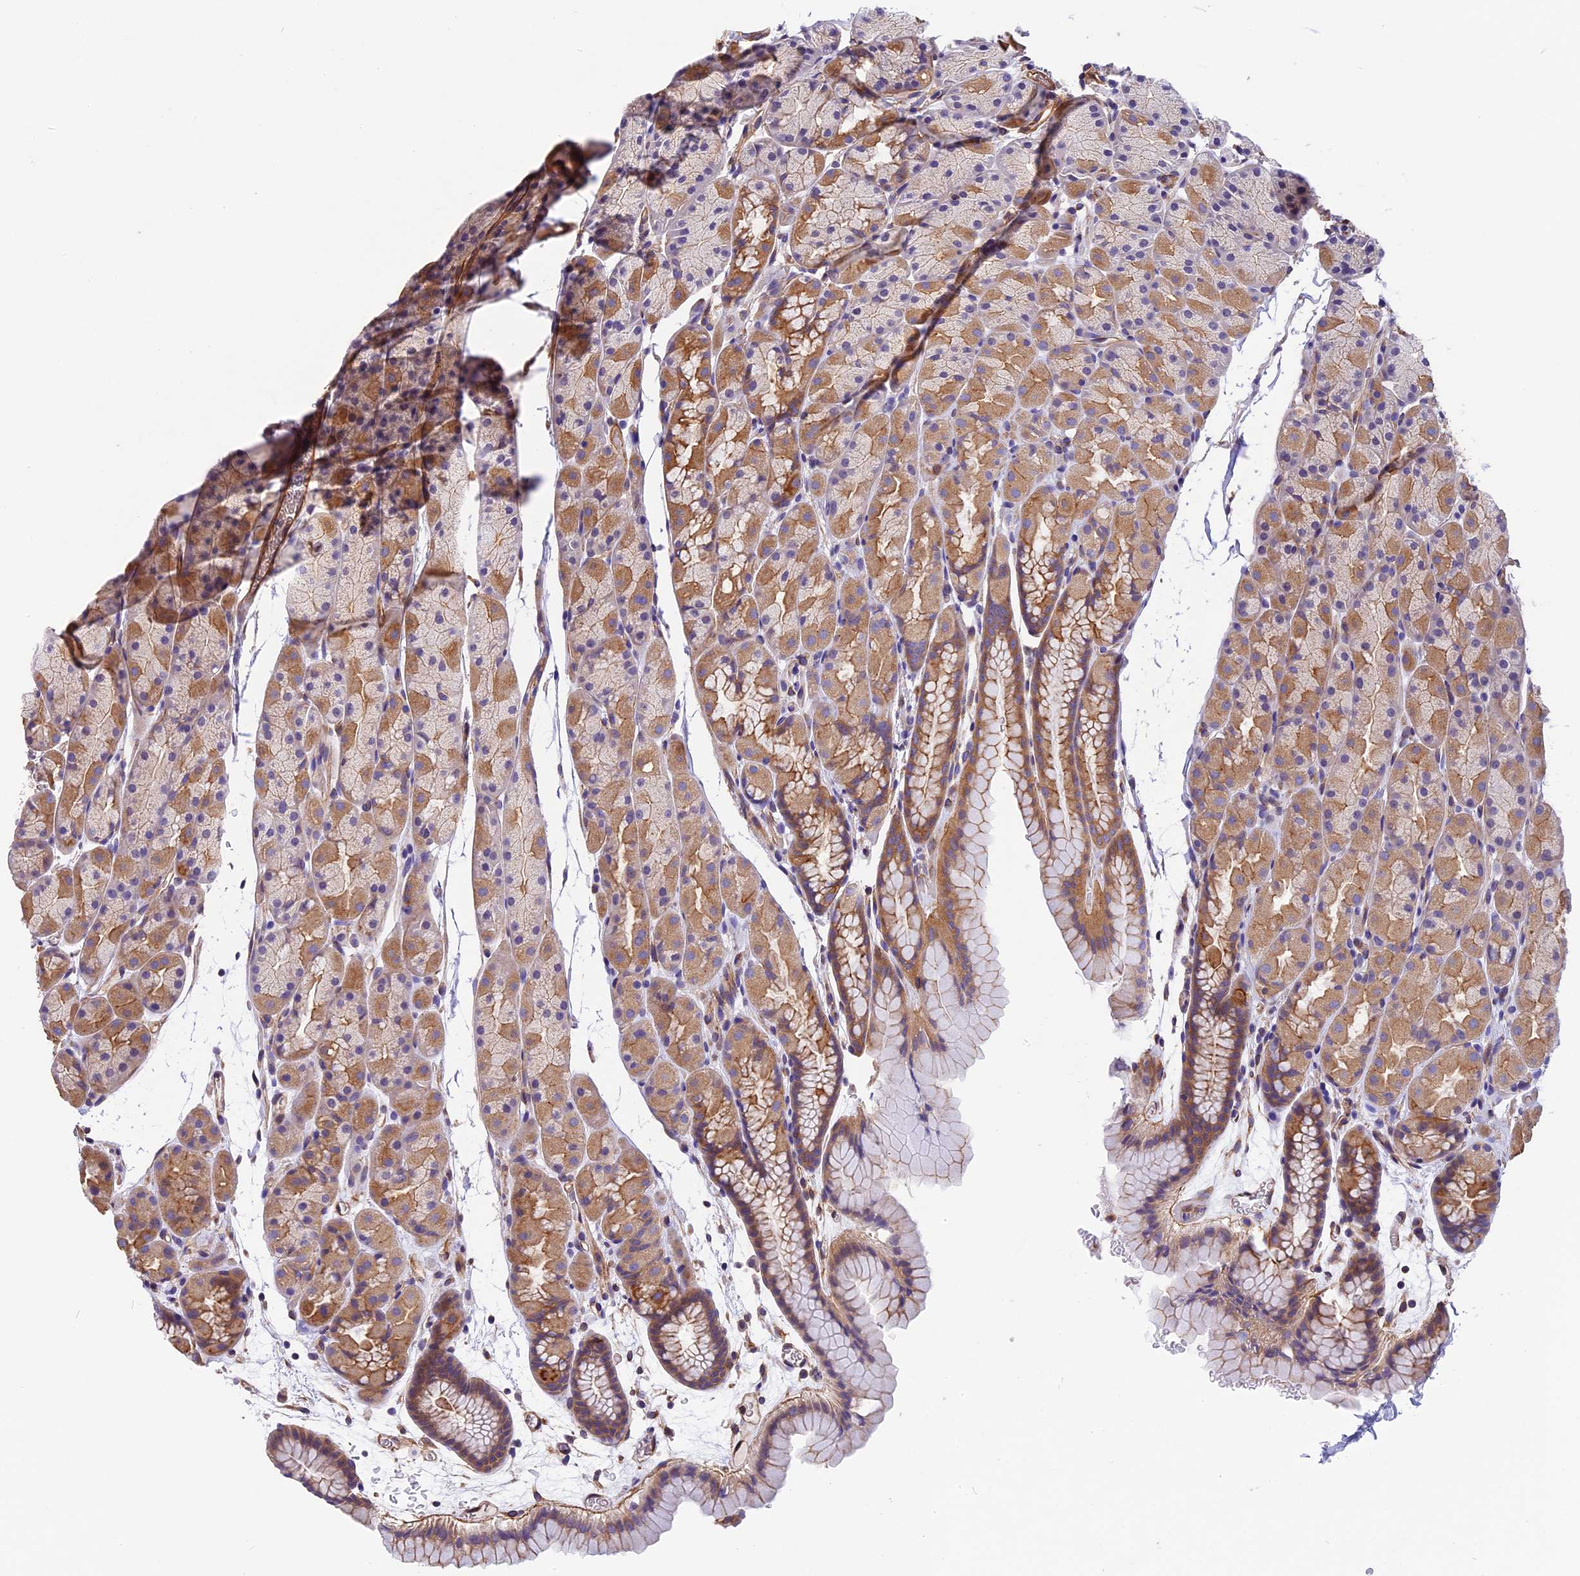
{"staining": {"intensity": "moderate", "quantity": ">75%", "location": "cytoplasmic/membranous"}, "tissue": "stomach", "cell_type": "Glandular cells", "image_type": "normal", "snomed": [{"axis": "morphology", "description": "Normal tissue, NOS"}, {"axis": "topography", "description": "Stomach, upper"}, {"axis": "topography", "description": "Stomach"}], "caption": "The immunohistochemical stain labels moderate cytoplasmic/membranous positivity in glandular cells of unremarkable stomach. The staining was performed using DAB (3,3'-diaminobenzidine) to visualize the protein expression in brown, while the nuclei were stained in blue with hematoxylin (Magnification: 20x).", "gene": "MED20", "patient": {"sex": "male", "age": 47}}